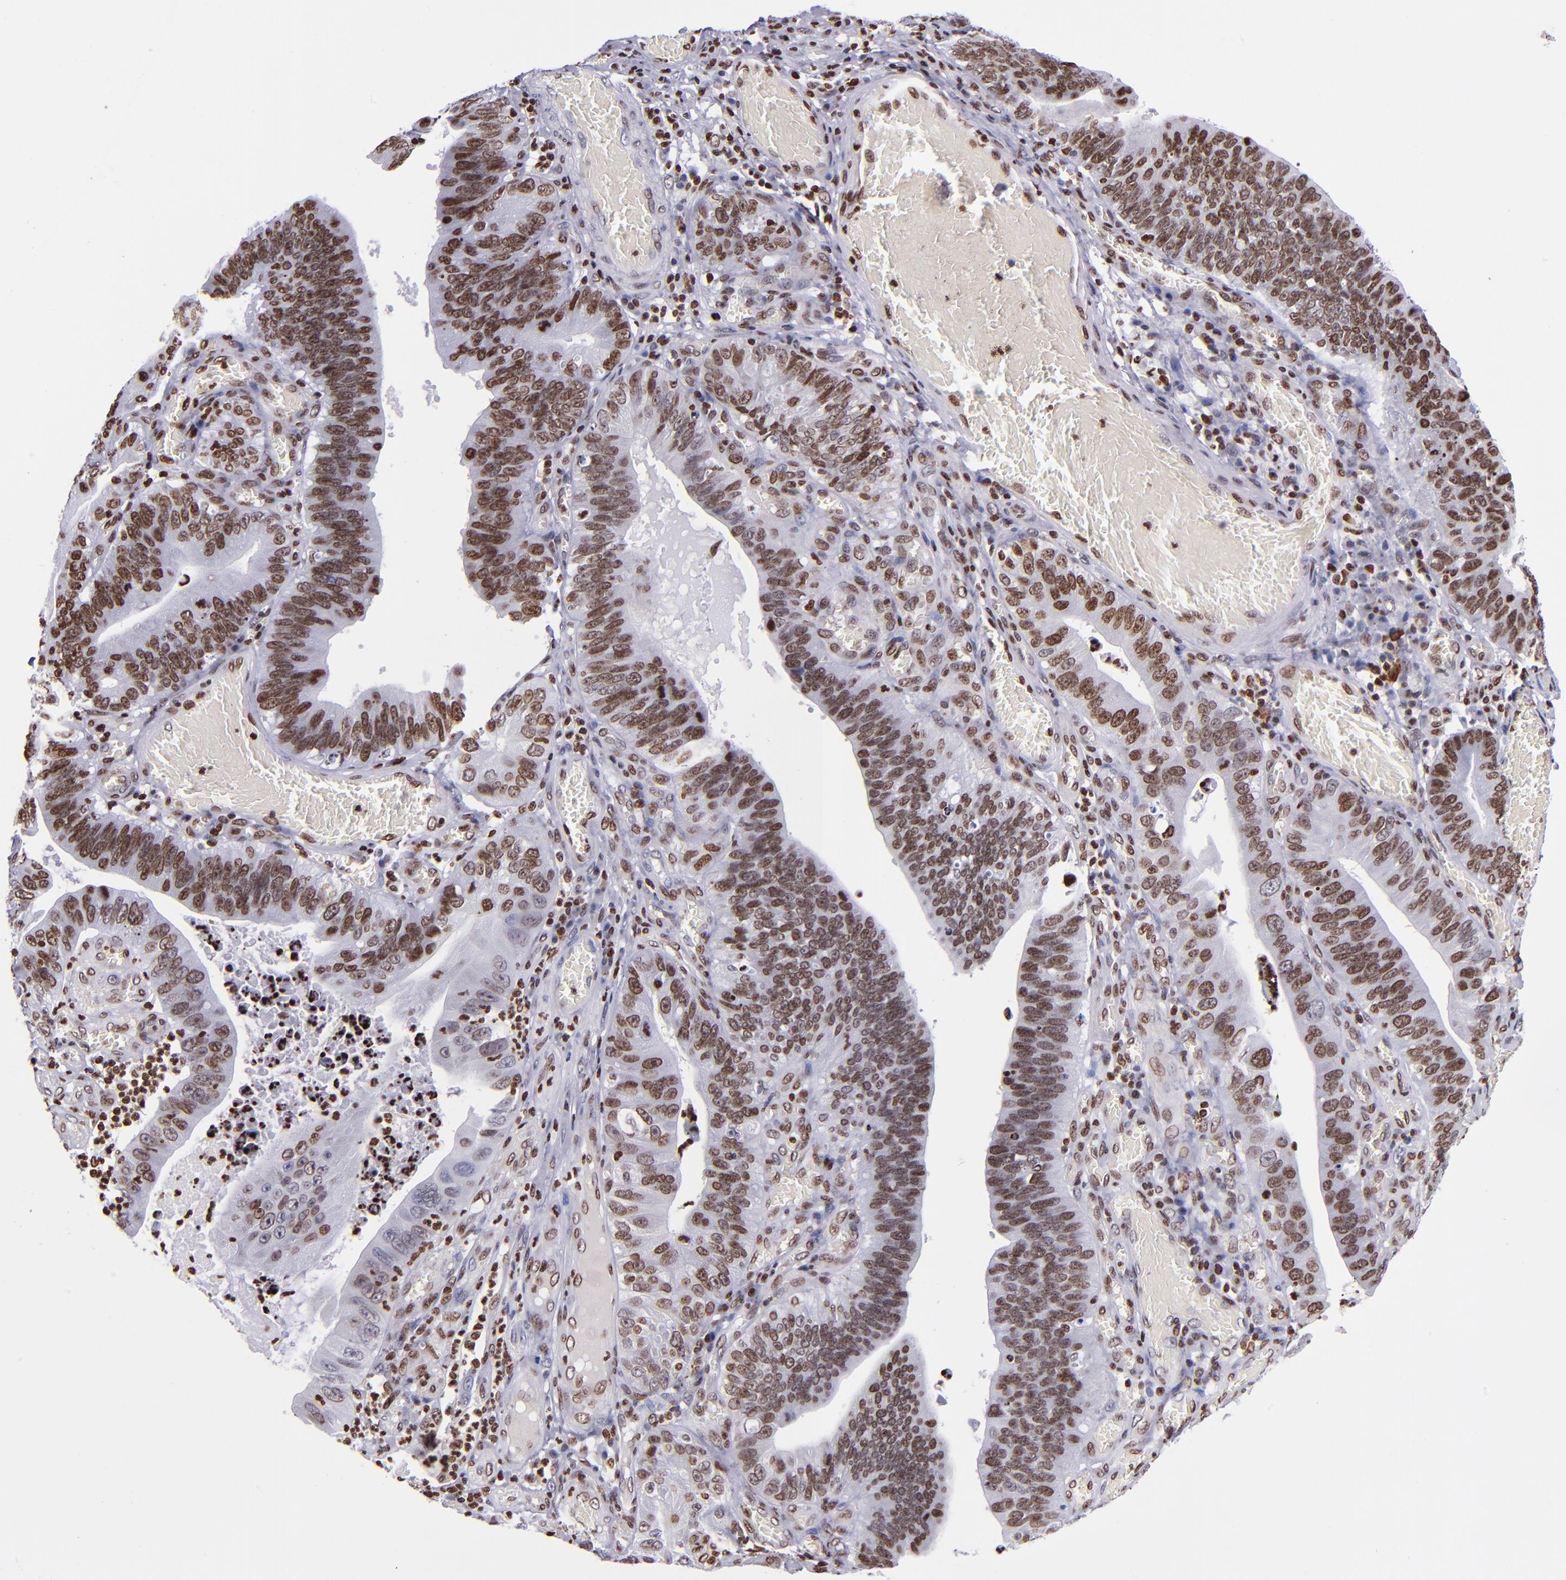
{"staining": {"intensity": "moderate", "quantity": ">75%", "location": "nuclear"}, "tissue": "stomach cancer", "cell_type": "Tumor cells", "image_type": "cancer", "snomed": [{"axis": "morphology", "description": "Adenocarcinoma, NOS"}, {"axis": "topography", "description": "Stomach"}, {"axis": "topography", "description": "Gastric cardia"}], "caption": "A brown stain shows moderate nuclear positivity of a protein in human adenocarcinoma (stomach) tumor cells.", "gene": "CDKL5", "patient": {"sex": "male", "age": 59}}